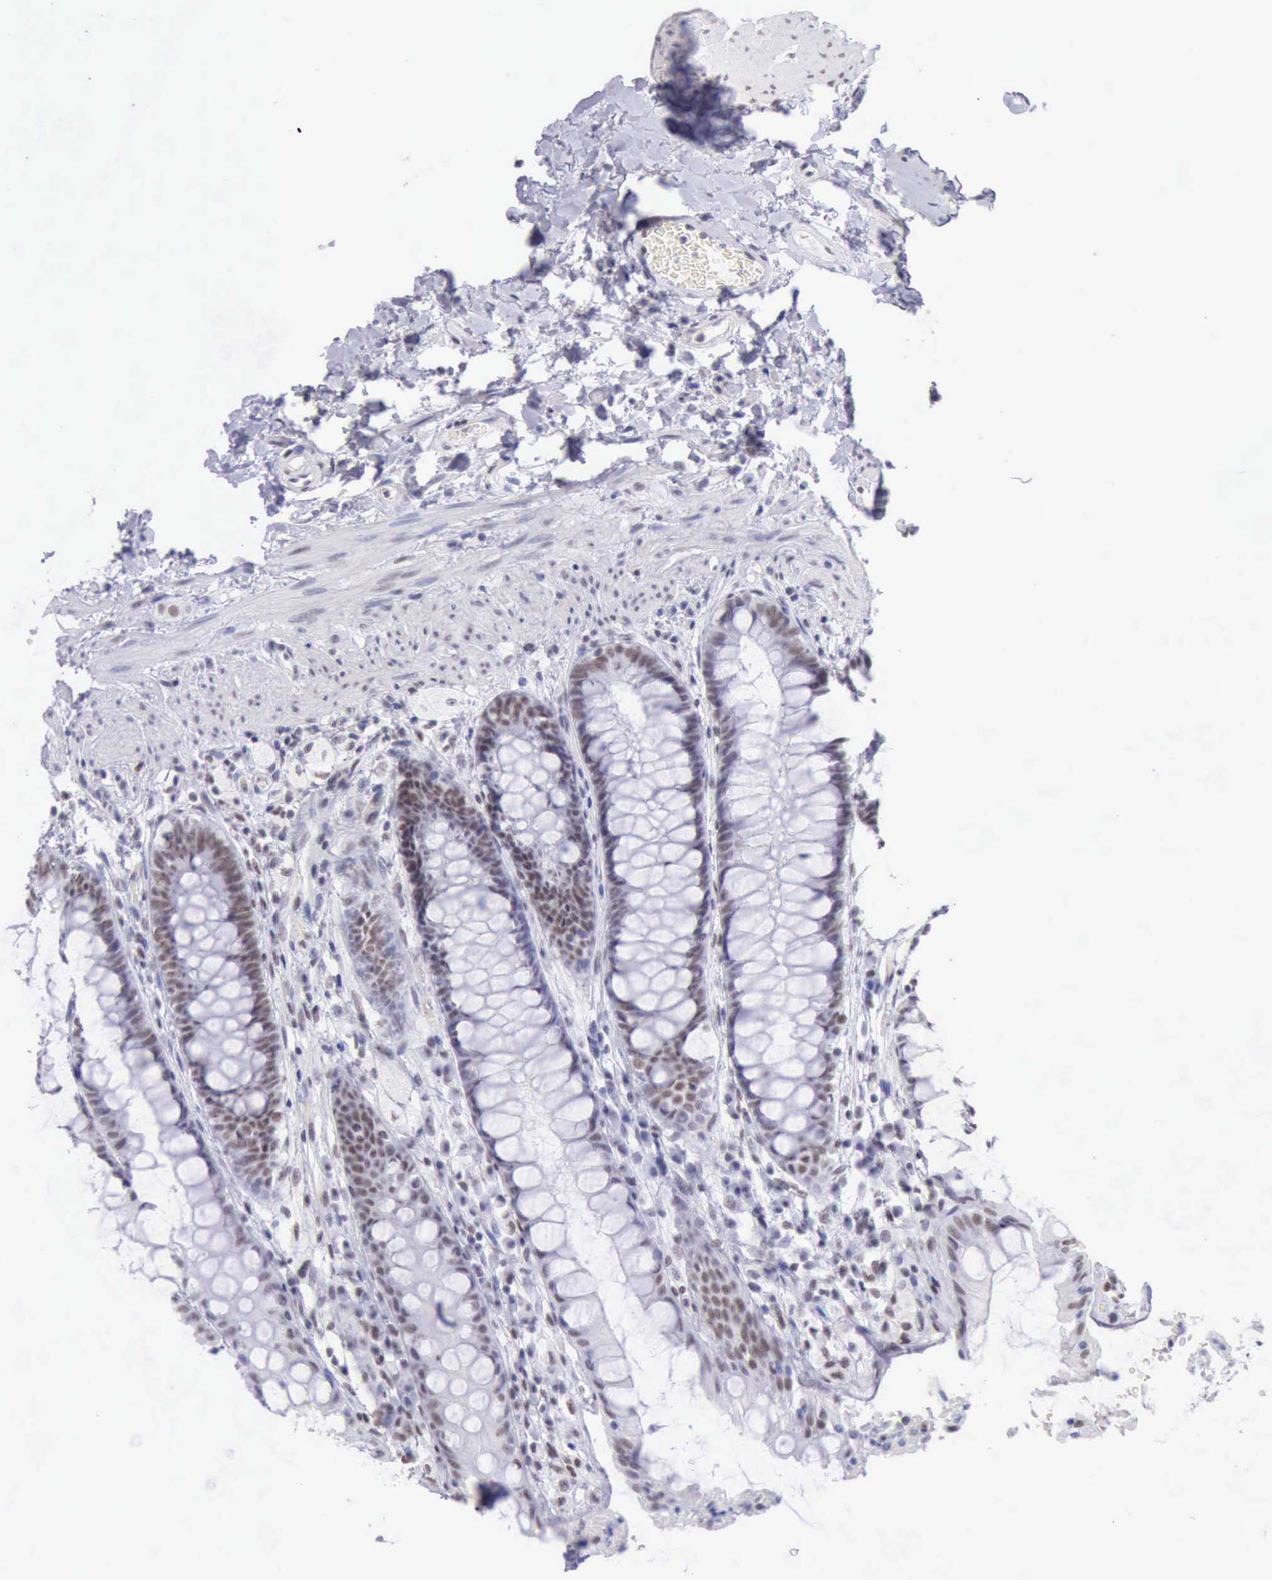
{"staining": {"intensity": "weak", "quantity": "25%-75%", "location": "nuclear"}, "tissue": "rectum", "cell_type": "Glandular cells", "image_type": "normal", "snomed": [{"axis": "morphology", "description": "Normal tissue, NOS"}, {"axis": "topography", "description": "Rectum"}], "caption": "Brown immunohistochemical staining in benign human rectum demonstrates weak nuclear staining in approximately 25%-75% of glandular cells. (IHC, brightfield microscopy, high magnification).", "gene": "EP300", "patient": {"sex": "female", "age": 46}}